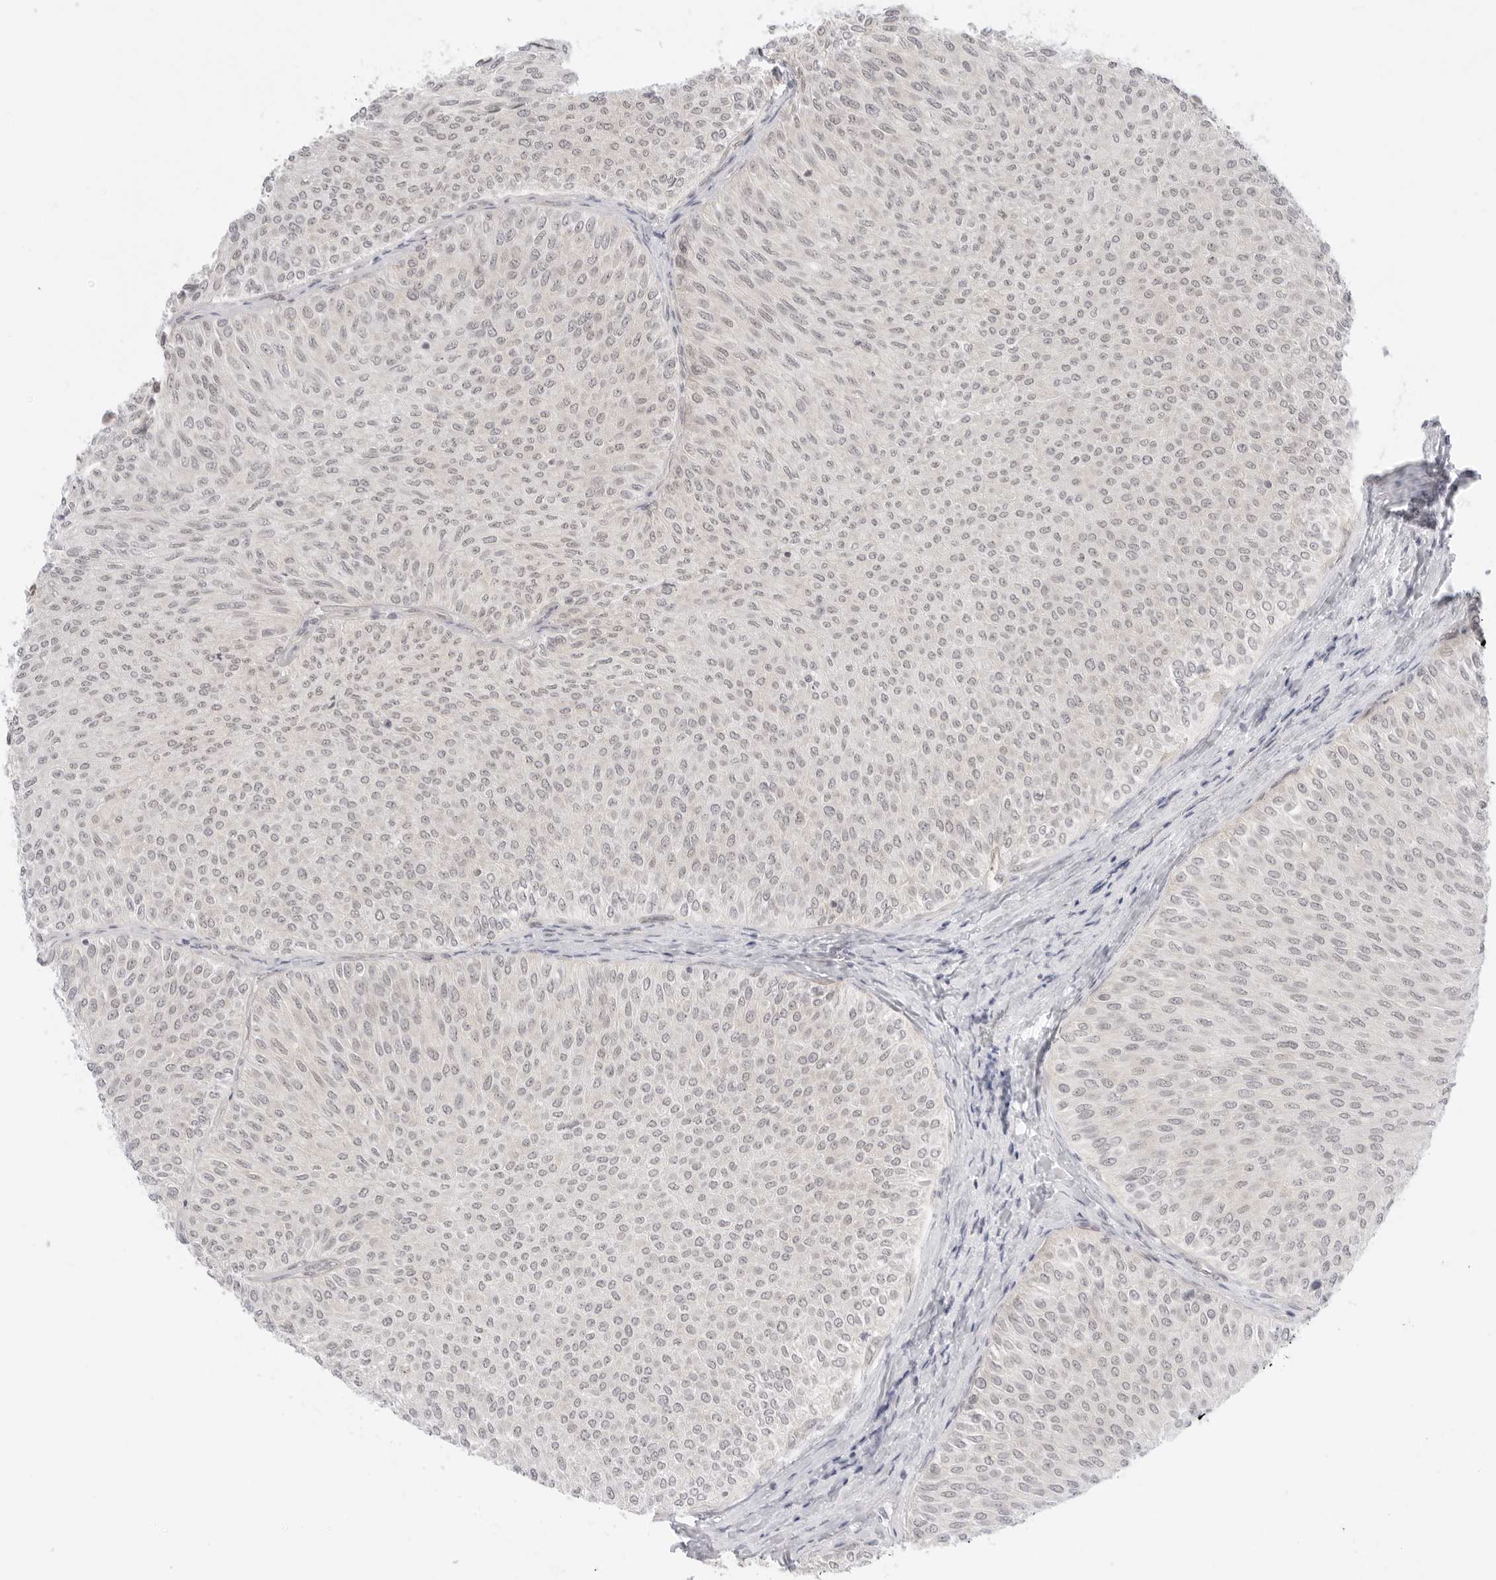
{"staining": {"intensity": "weak", "quantity": "25%-75%", "location": "nuclear"}, "tissue": "urothelial cancer", "cell_type": "Tumor cells", "image_type": "cancer", "snomed": [{"axis": "morphology", "description": "Urothelial carcinoma, Low grade"}, {"axis": "topography", "description": "Urinary bladder"}], "caption": "A micrograph of low-grade urothelial carcinoma stained for a protein demonstrates weak nuclear brown staining in tumor cells. Using DAB (brown) and hematoxylin (blue) stains, captured at high magnification using brightfield microscopy.", "gene": "MED18", "patient": {"sex": "male", "age": 78}}